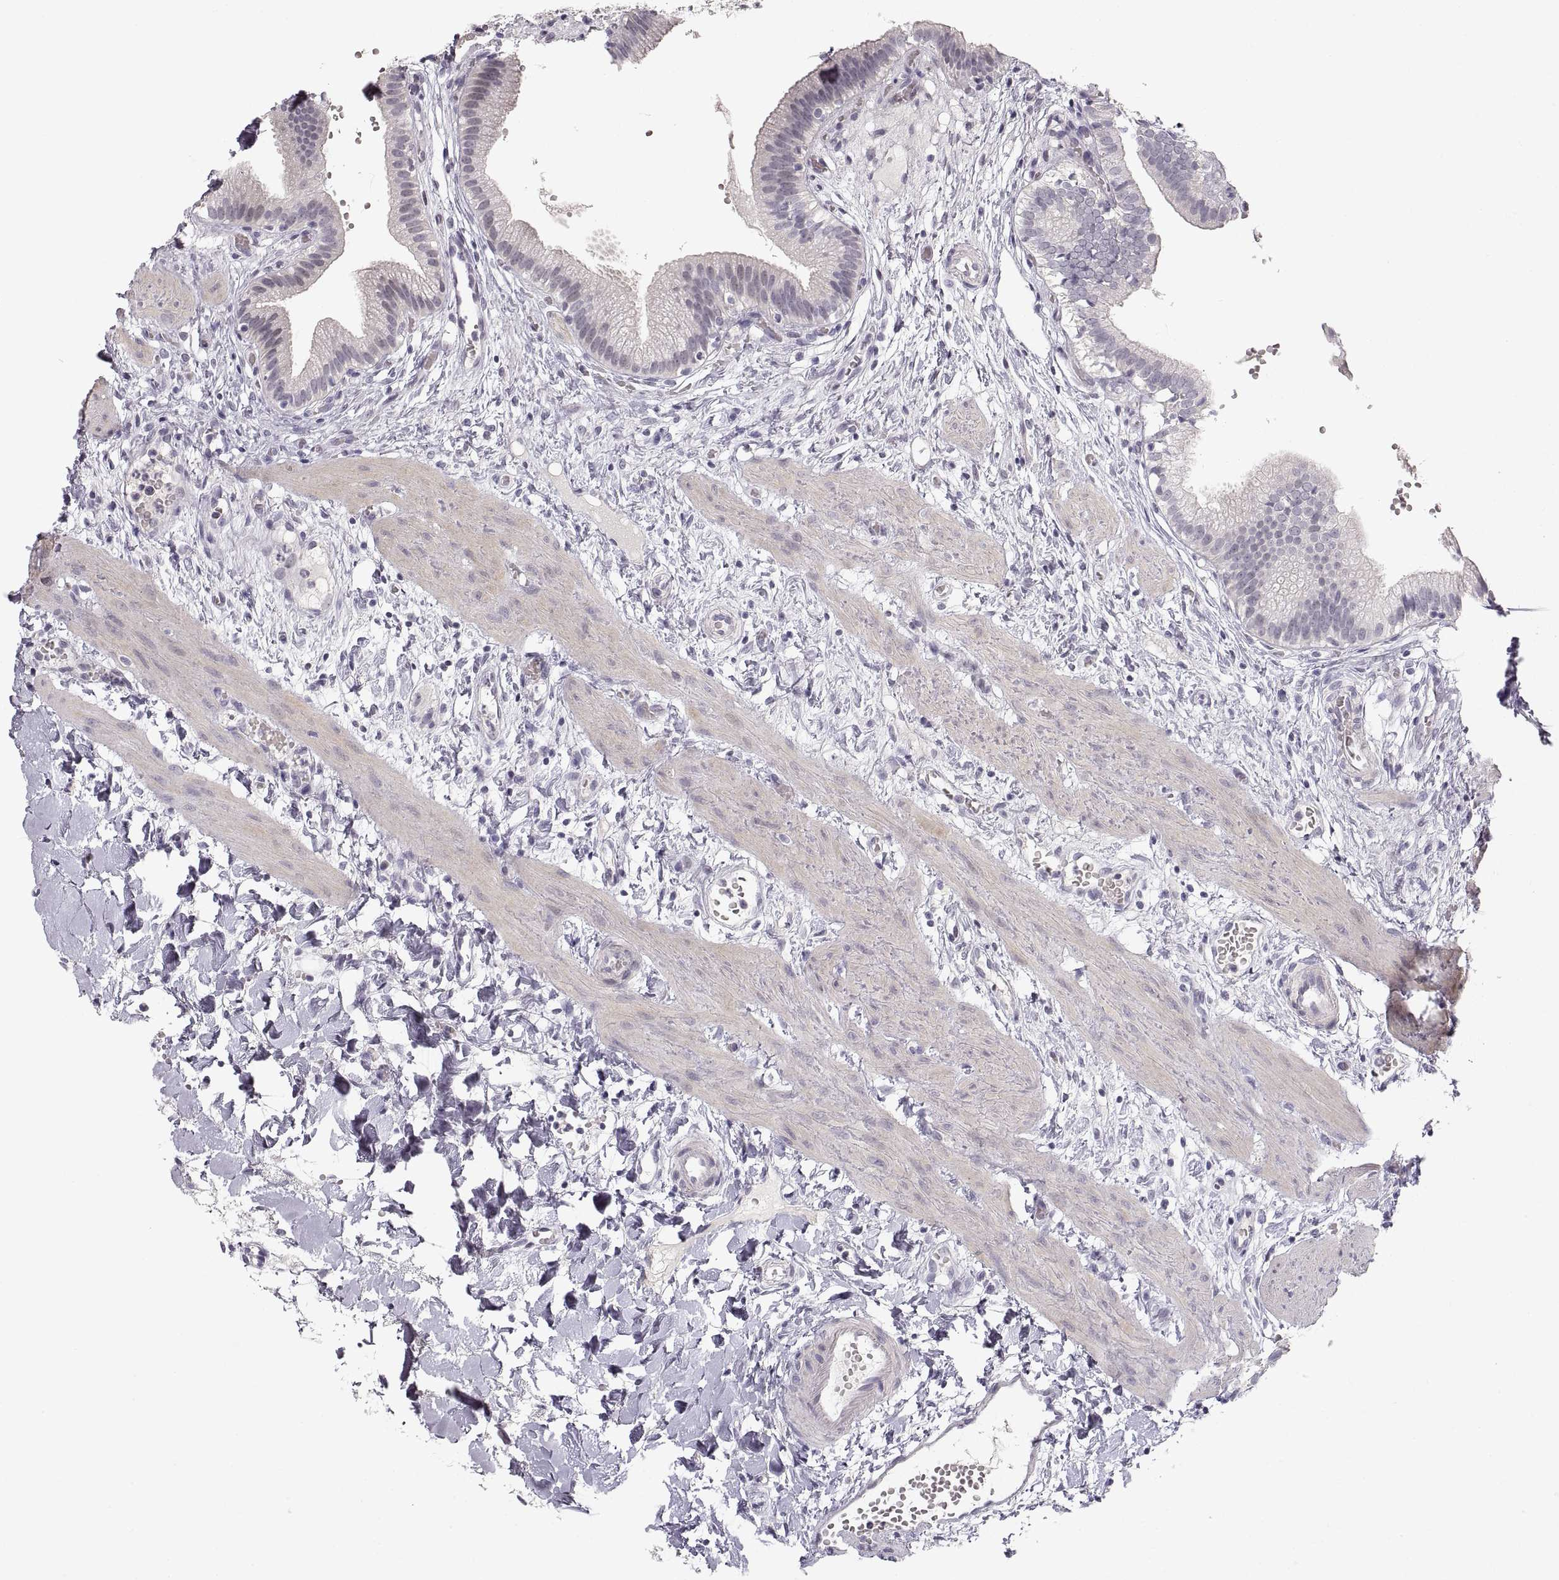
{"staining": {"intensity": "negative", "quantity": "none", "location": "none"}, "tissue": "gallbladder", "cell_type": "Glandular cells", "image_type": "normal", "snomed": [{"axis": "morphology", "description": "Normal tissue, NOS"}, {"axis": "topography", "description": "Gallbladder"}], "caption": "Immunohistochemical staining of normal gallbladder reveals no significant expression in glandular cells. (IHC, brightfield microscopy, high magnification).", "gene": "PCSK2", "patient": {"sex": "female", "age": 24}}